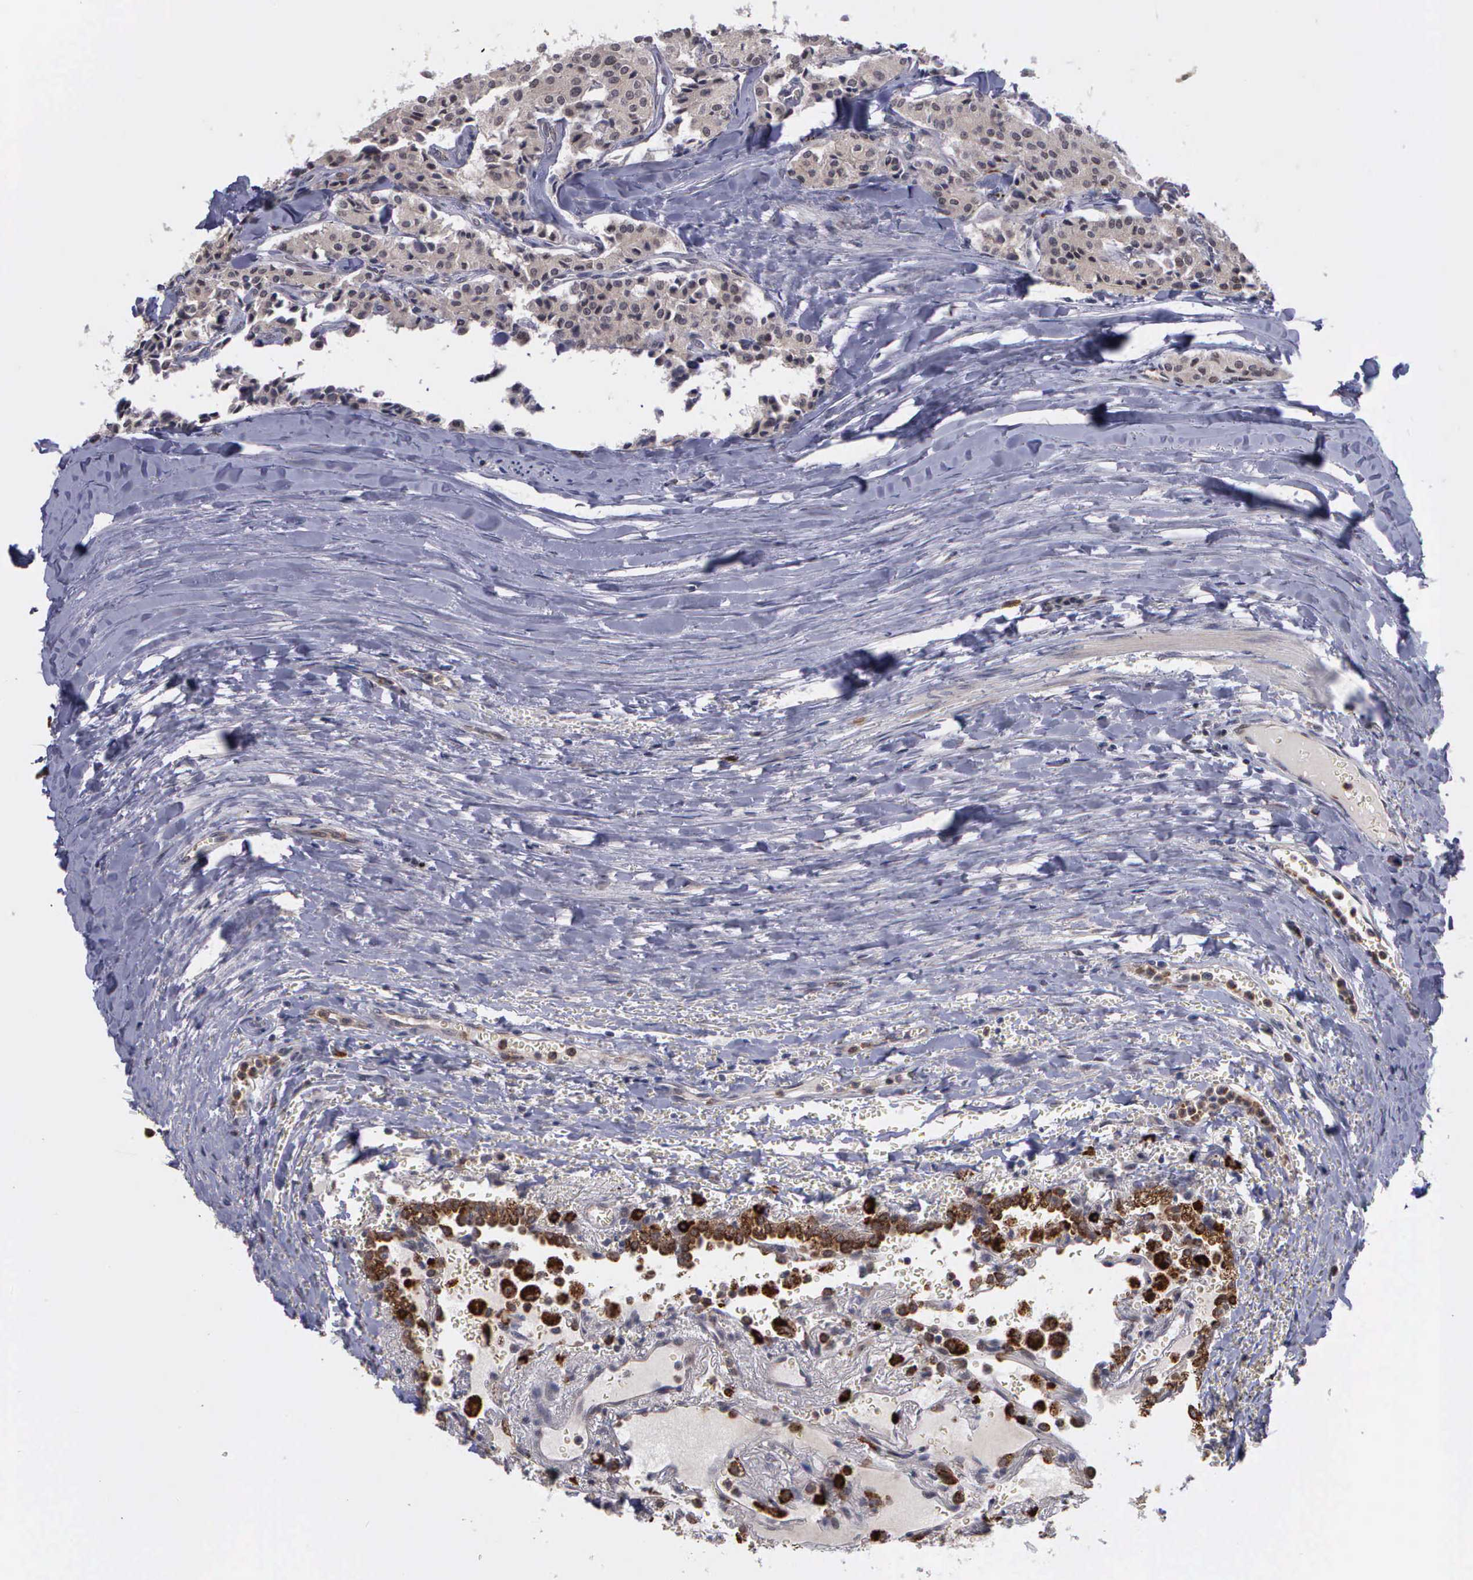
{"staining": {"intensity": "weak", "quantity": "25%-75%", "location": "cytoplasmic/membranous"}, "tissue": "carcinoid", "cell_type": "Tumor cells", "image_type": "cancer", "snomed": [{"axis": "morphology", "description": "Carcinoid, malignant, NOS"}, {"axis": "topography", "description": "Bronchus"}], "caption": "Tumor cells show weak cytoplasmic/membranous expression in about 25%-75% of cells in carcinoid.", "gene": "MAP3K9", "patient": {"sex": "male", "age": 55}}